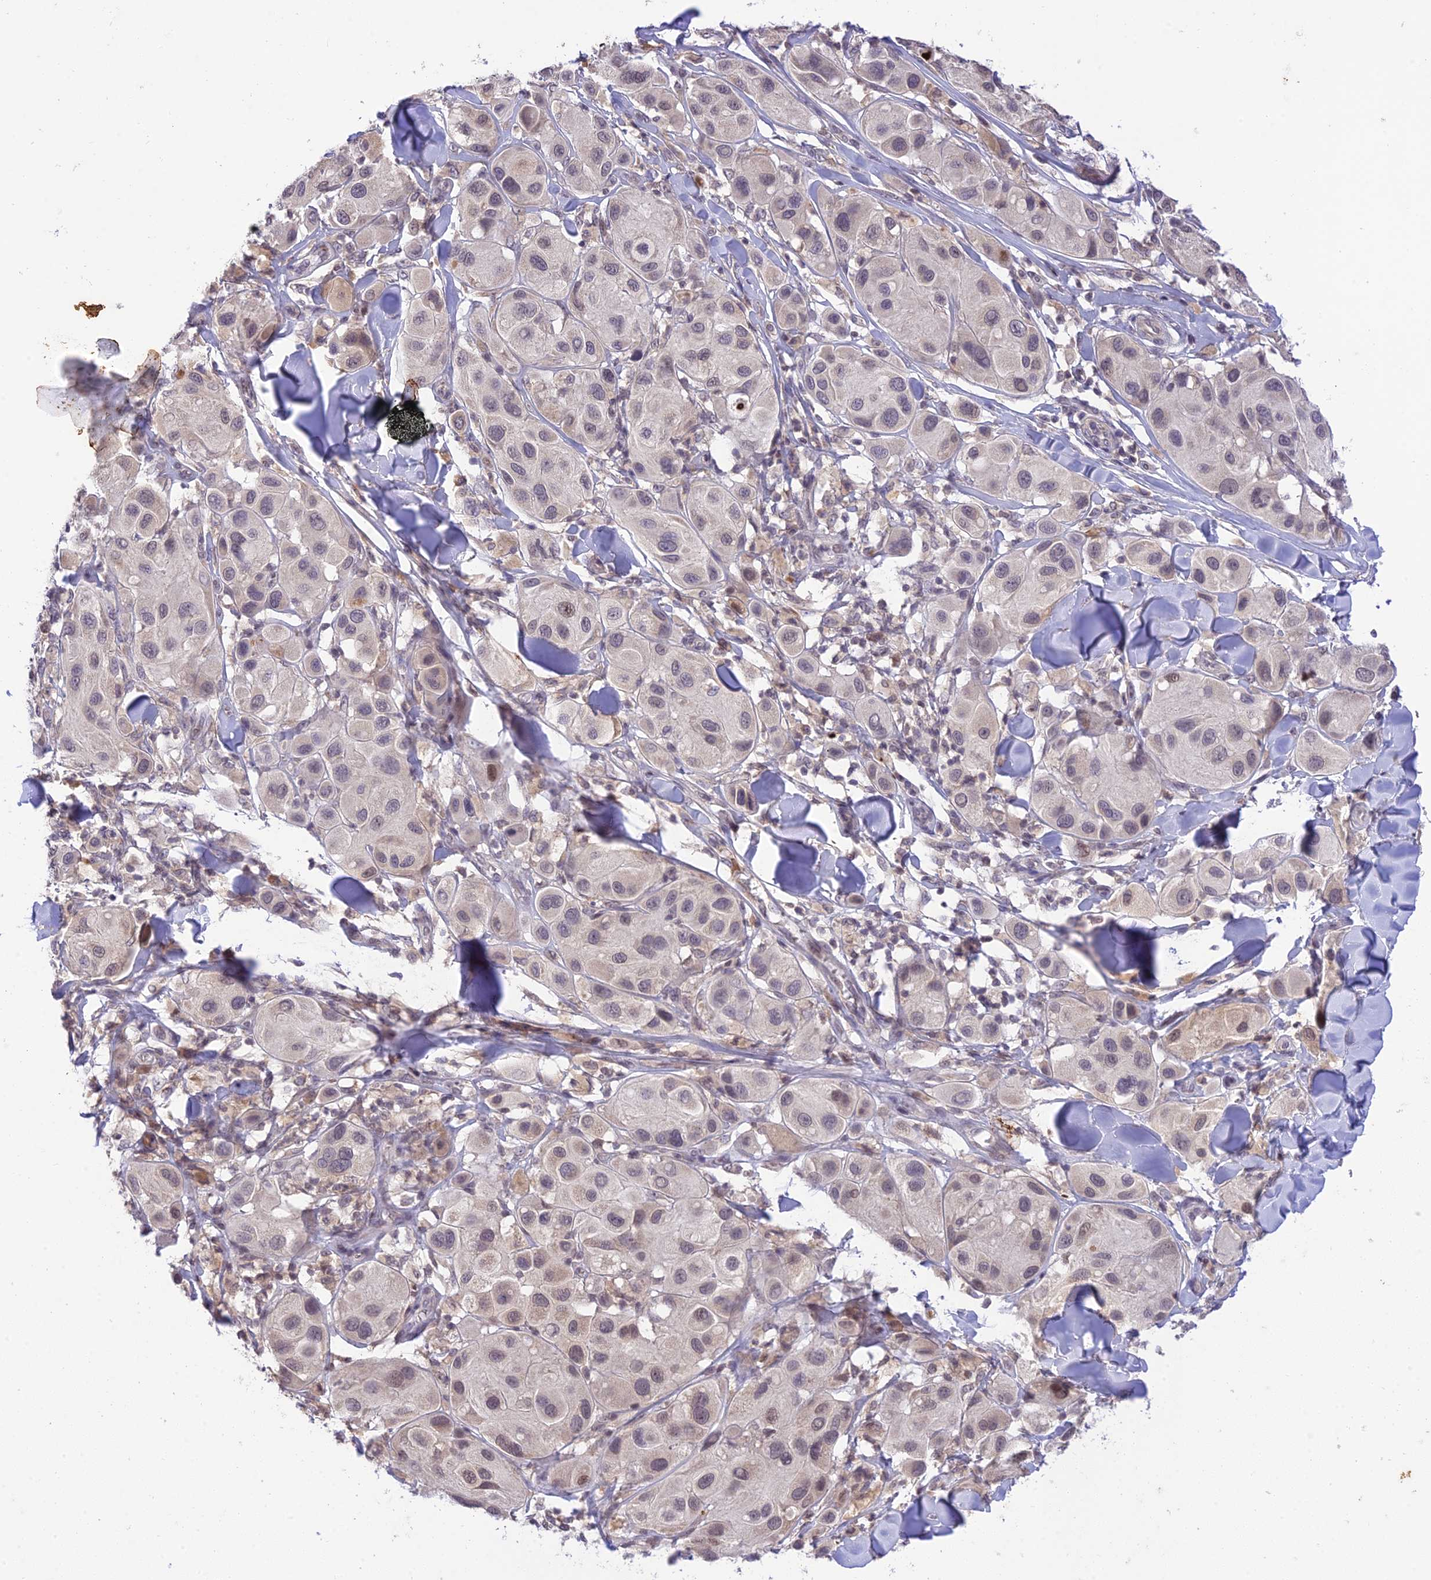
{"staining": {"intensity": "weak", "quantity": "<25%", "location": "nuclear"}, "tissue": "melanoma", "cell_type": "Tumor cells", "image_type": "cancer", "snomed": [{"axis": "morphology", "description": "Malignant melanoma, Metastatic site"}, {"axis": "topography", "description": "Skin"}], "caption": "Immunohistochemical staining of human malignant melanoma (metastatic site) shows no significant staining in tumor cells.", "gene": "TEKT1", "patient": {"sex": "male", "age": 41}}